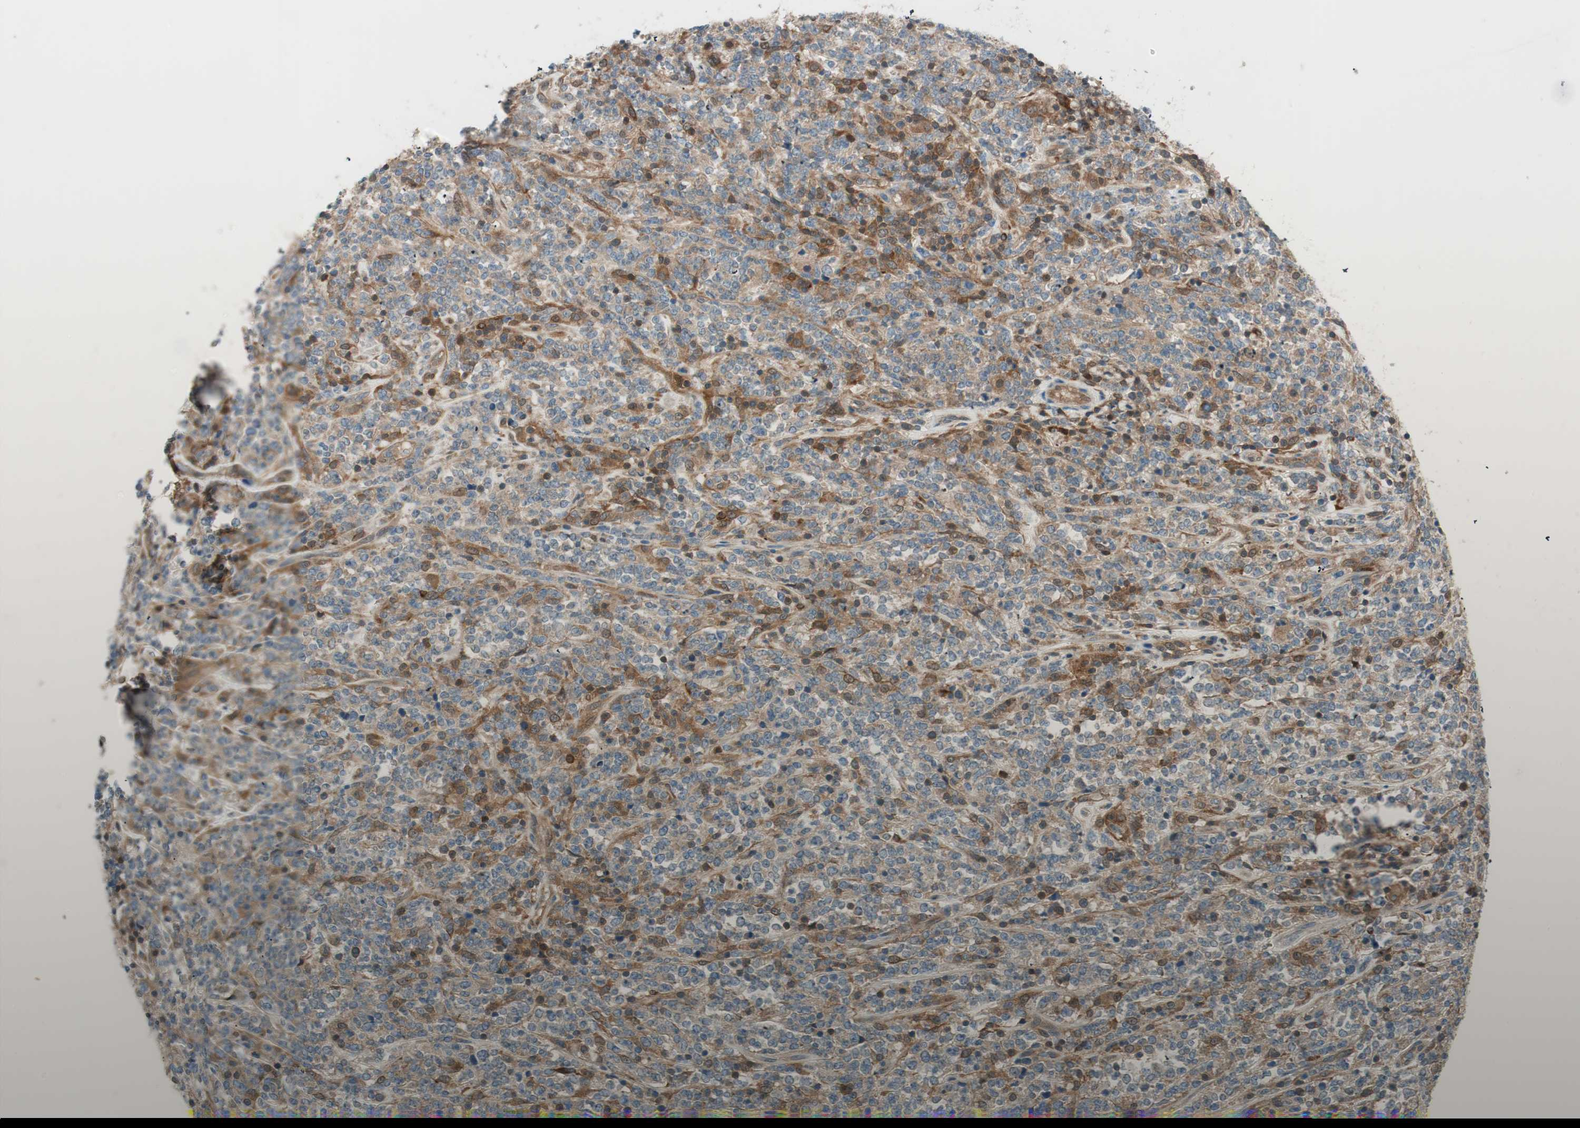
{"staining": {"intensity": "strong", "quantity": "<25%", "location": "cytoplasmic/membranous"}, "tissue": "lymphoma", "cell_type": "Tumor cells", "image_type": "cancer", "snomed": [{"axis": "morphology", "description": "Malignant lymphoma, non-Hodgkin's type, High grade"}, {"axis": "topography", "description": "Soft tissue"}], "caption": "Human lymphoma stained for a protein (brown) exhibits strong cytoplasmic/membranous positive positivity in about <25% of tumor cells.", "gene": "GALT", "patient": {"sex": "male", "age": 18}}